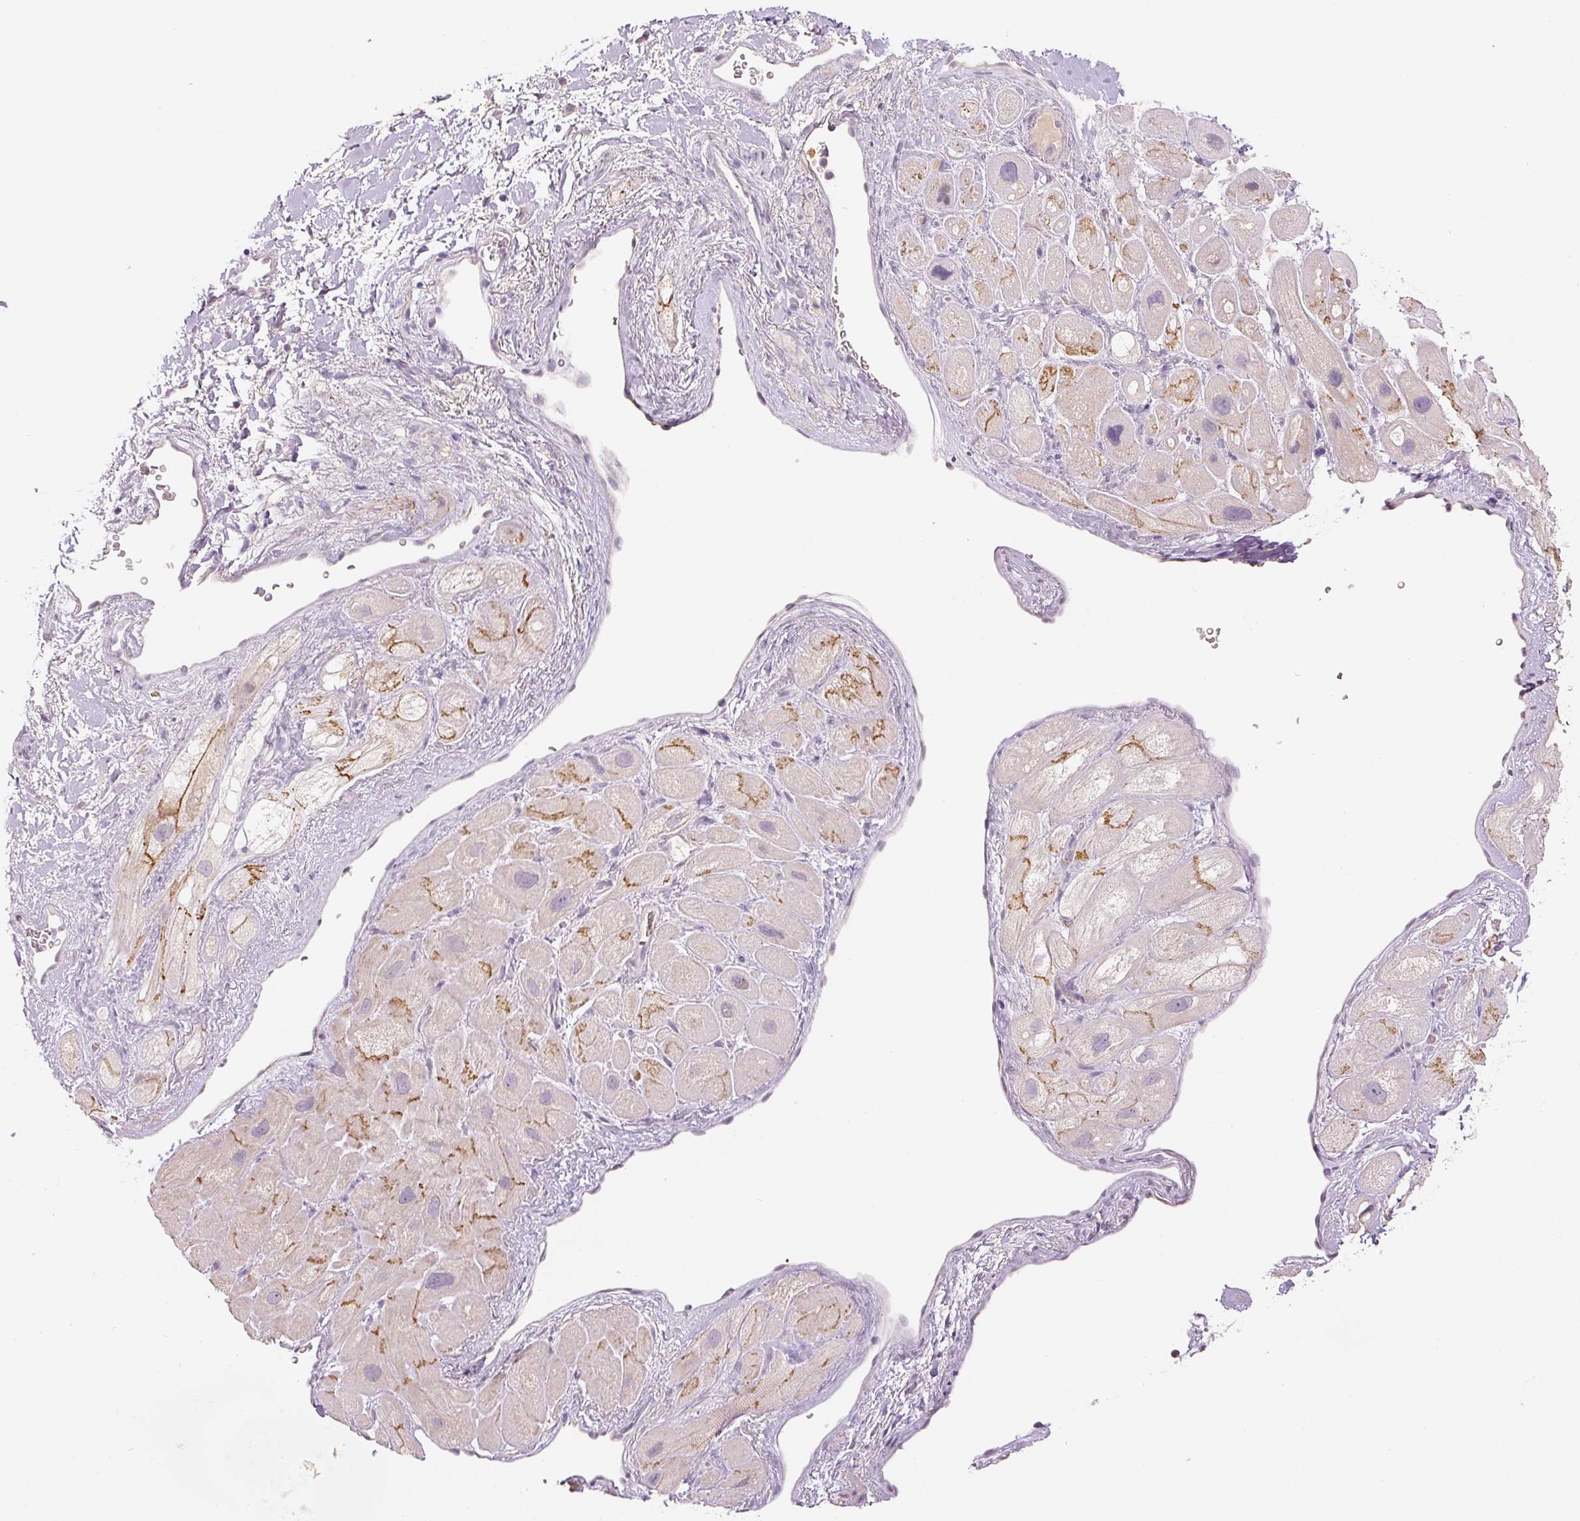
{"staining": {"intensity": "strong", "quantity": "25%-75%", "location": "cytoplasmic/membranous"}, "tissue": "heart muscle", "cell_type": "Cardiomyocytes", "image_type": "normal", "snomed": [{"axis": "morphology", "description": "Normal tissue, NOS"}, {"axis": "topography", "description": "Heart"}], "caption": "DAB (3,3'-diaminobenzidine) immunohistochemical staining of benign heart muscle demonstrates strong cytoplasmic/membranous protein positivity in approximately 25%-75% of cardiomyocytes.", "gene": "GZMA", "patient": {"sex": "male", "age": 49}}